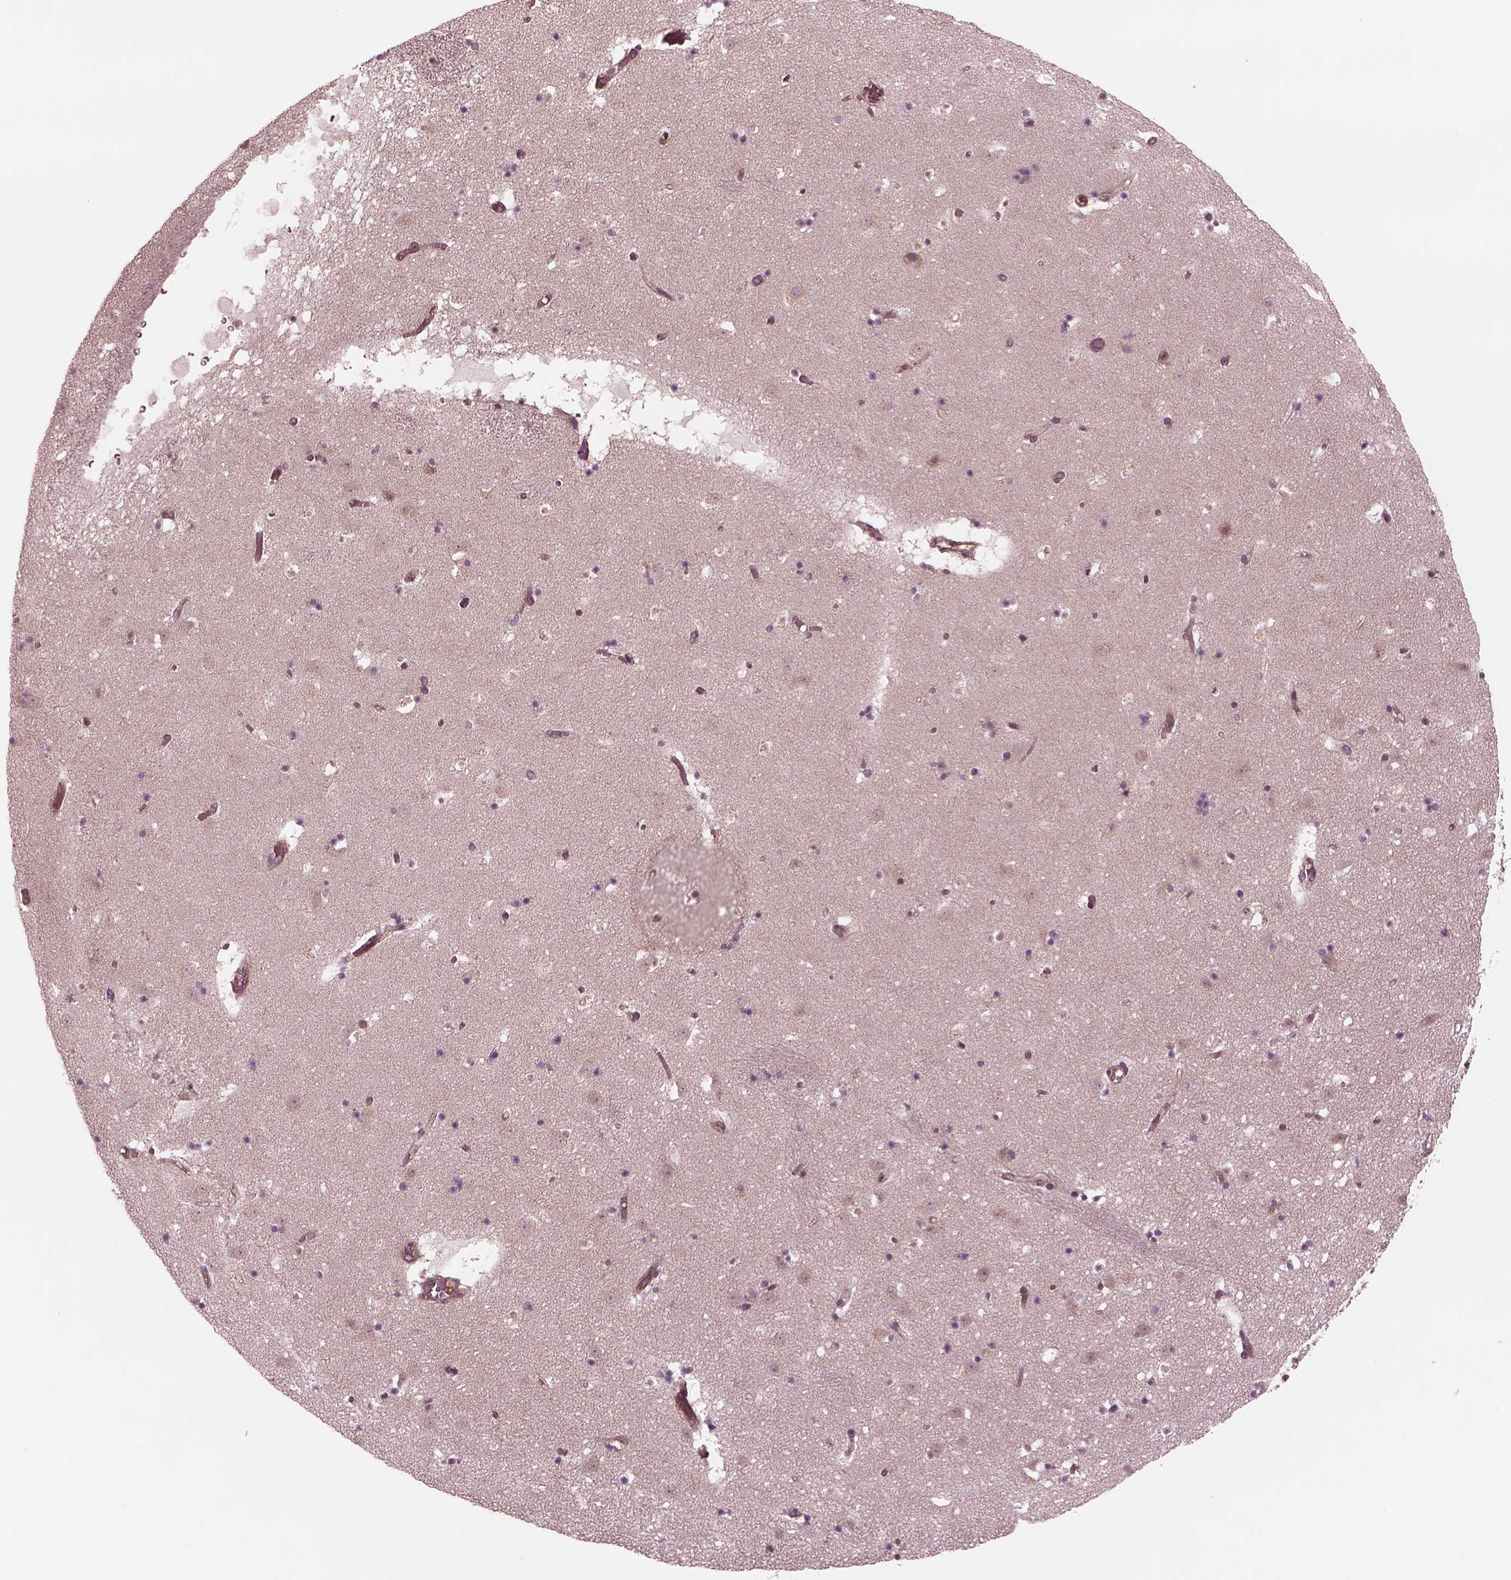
{"staining": {"intensity": "moderate", "quantity": "<25%", "location": "cytoplasmic/membranous"}, "tissue": "caudate", "cell_type": "Glial cells", "image_type": "normal", "snomed": [{"axis": "morphology", "description": "Normal tissue, NOS"}, {"axis": "topography", "description": "Lateral ventricle wall"}], "caption": "Immunohistochemistry (IHC) (DAB) staining of unremarkable caudate exhibits moderate cytoplasmic/membranous protein expression in about <25% of glial cells.", "gene": "TUBG1", "patient": {"sex": "female", "age": 42}}